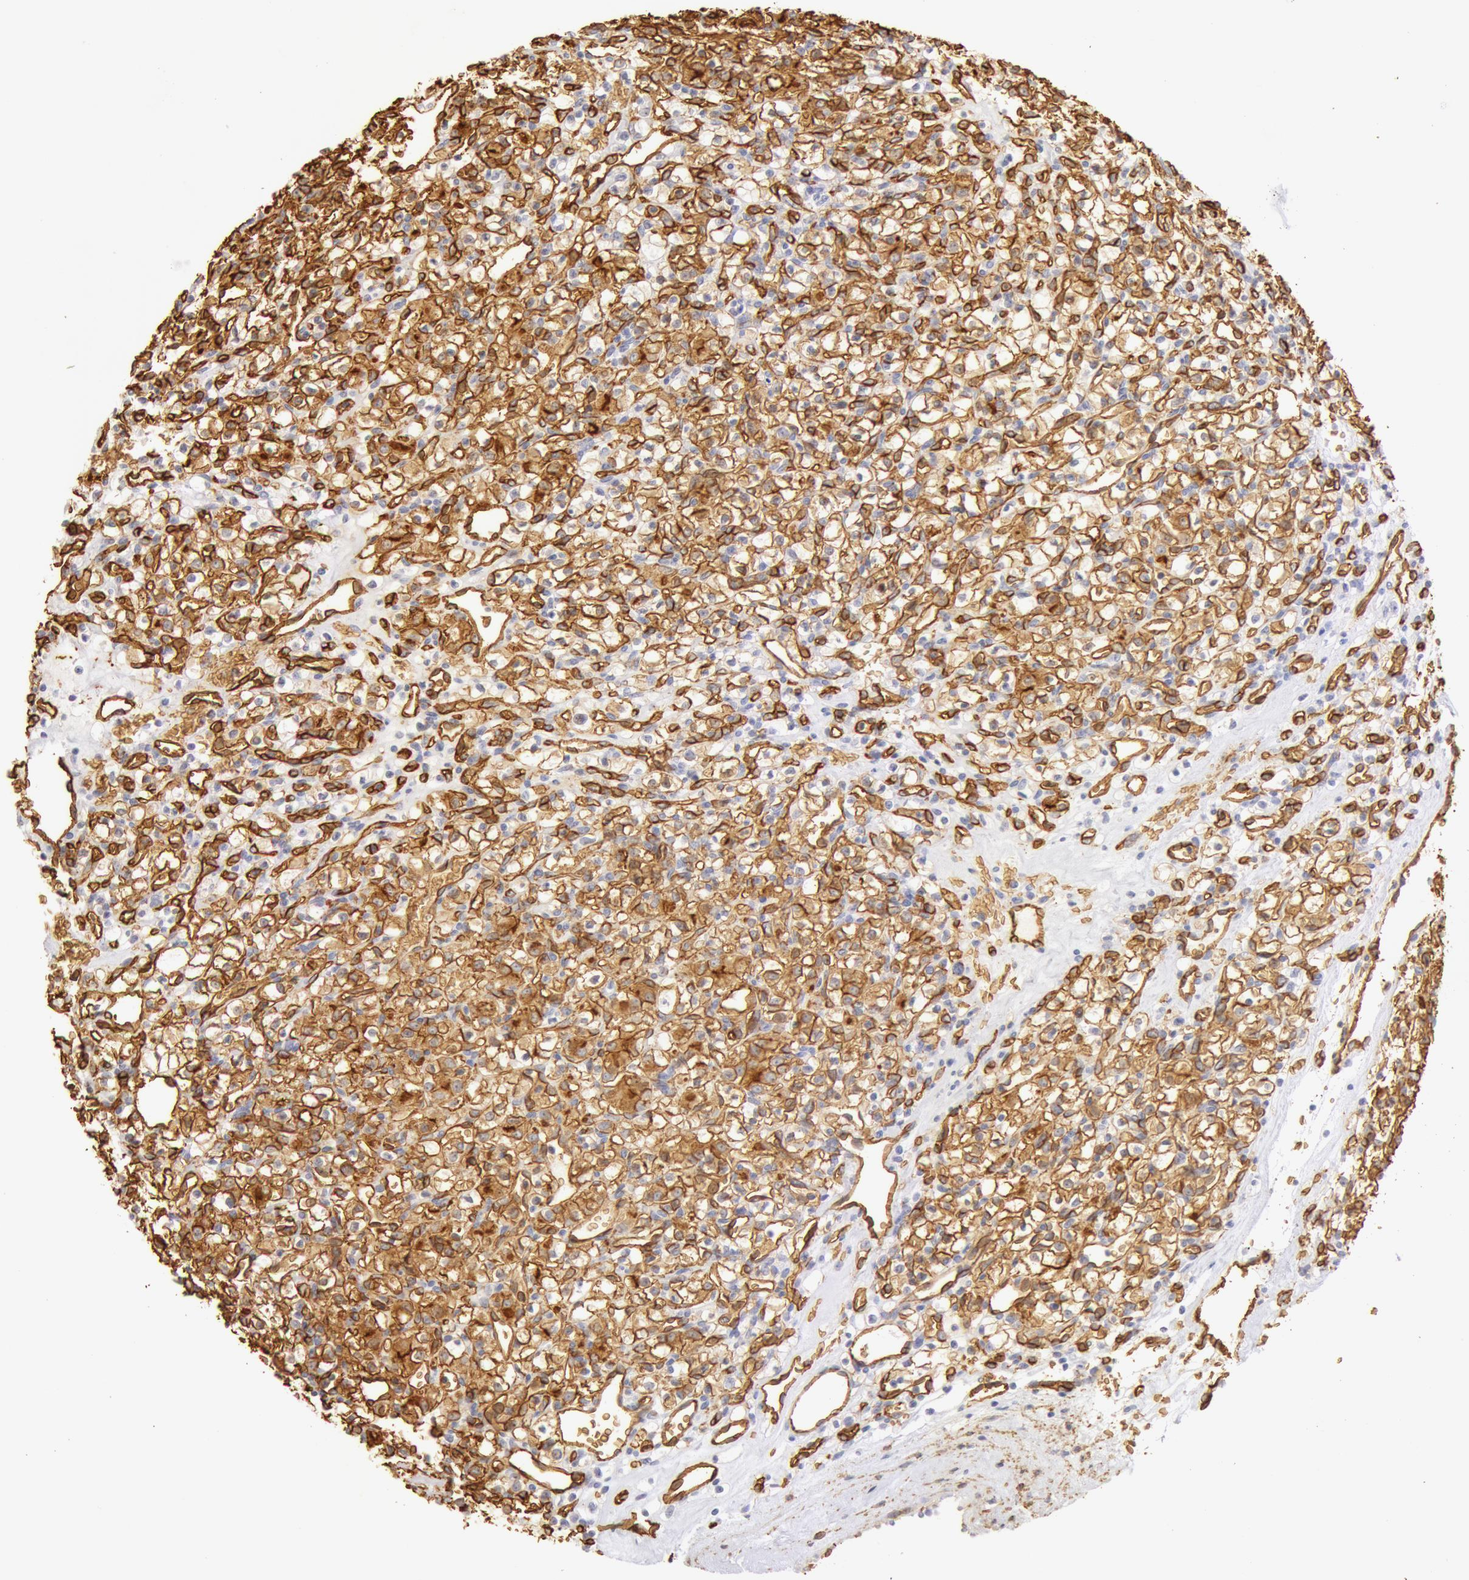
{"staining": {"intensity": "strong", "quantity": ">75%", "location": "cytoplasmic/membranous"}, "tissue": "renal cancer", "cell_type": "Tumor cells", "image_type": "cancer", "snomed": [{"axis": "morphology", "description": "Adenocarcinoma, NOS"}, {"axis": "topography", "description": "Kidney"}], "caption": "Tumor cells show strong cytoplasmic/membranous staining in approximately >75% of cells in renal cancer (adenocarcinoma).", "gene": "AQP1", "patient": {"sex": "female", "age": 62}}